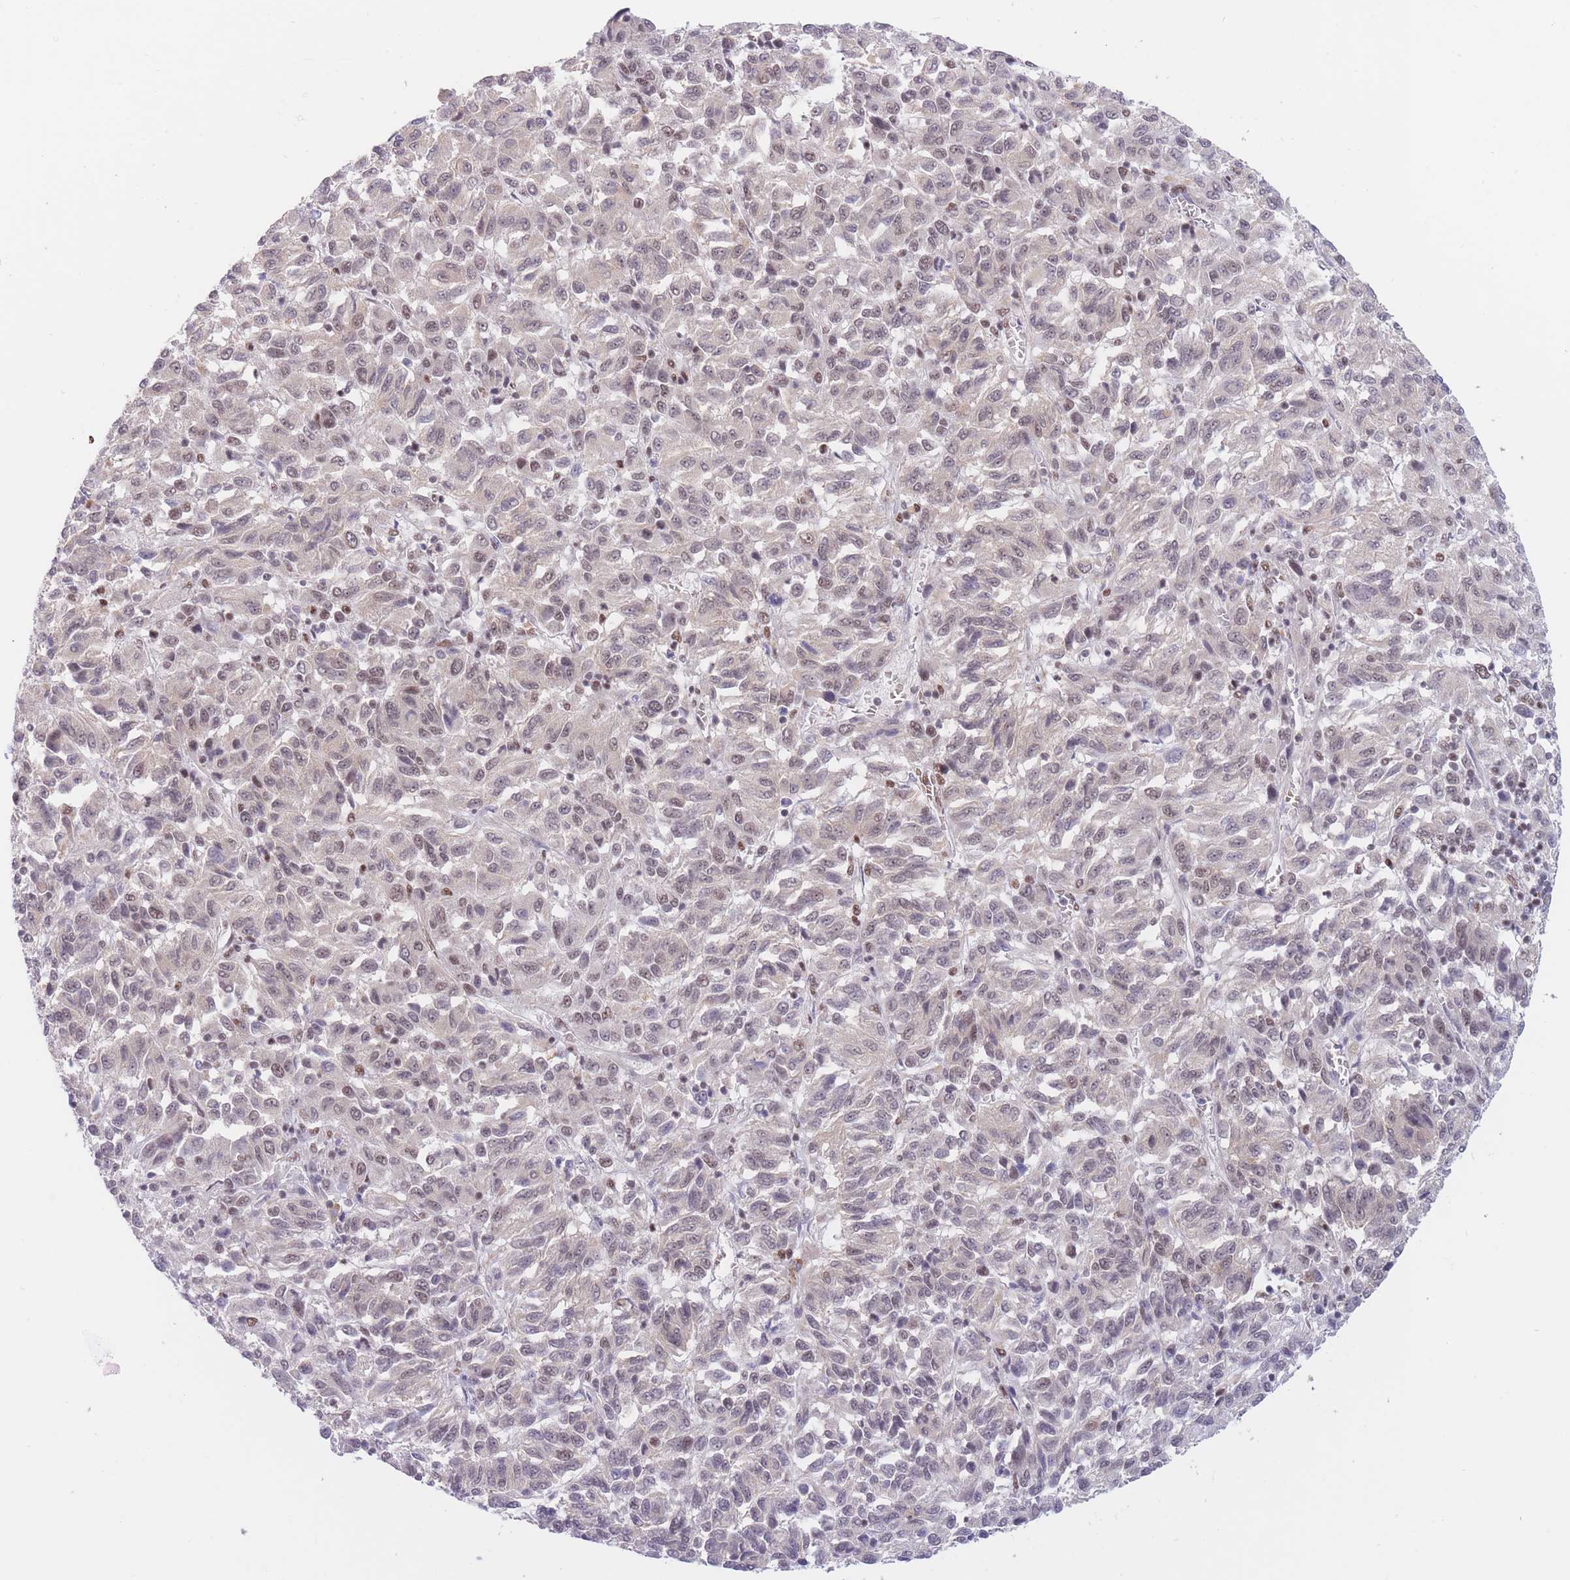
{"staining": {"intensity": "weak", "quantity": "25%-75%", "location": "nuclear"}, "tissue": "melanoma", "cell_type": "Tumor cells", "image_type": "cancer", "snomed": [{"axis": "morphology", "description": "Malignant melanoma, Metastatic site"}, {"axis": "topography", "description": "Lung"}], "caption": "Melanoma stained with DAB IHC reveals low levels of weak nuclear staining in approximately 25%-75% of tumor cells. The staining was performed using DAB to visualize the protein expression in brown, while the nuclei were stained in blue with hematoxylin (Magnification: 20x).", "gene": "SMAD9", "patient": {"sex": "male", "age": 64}}